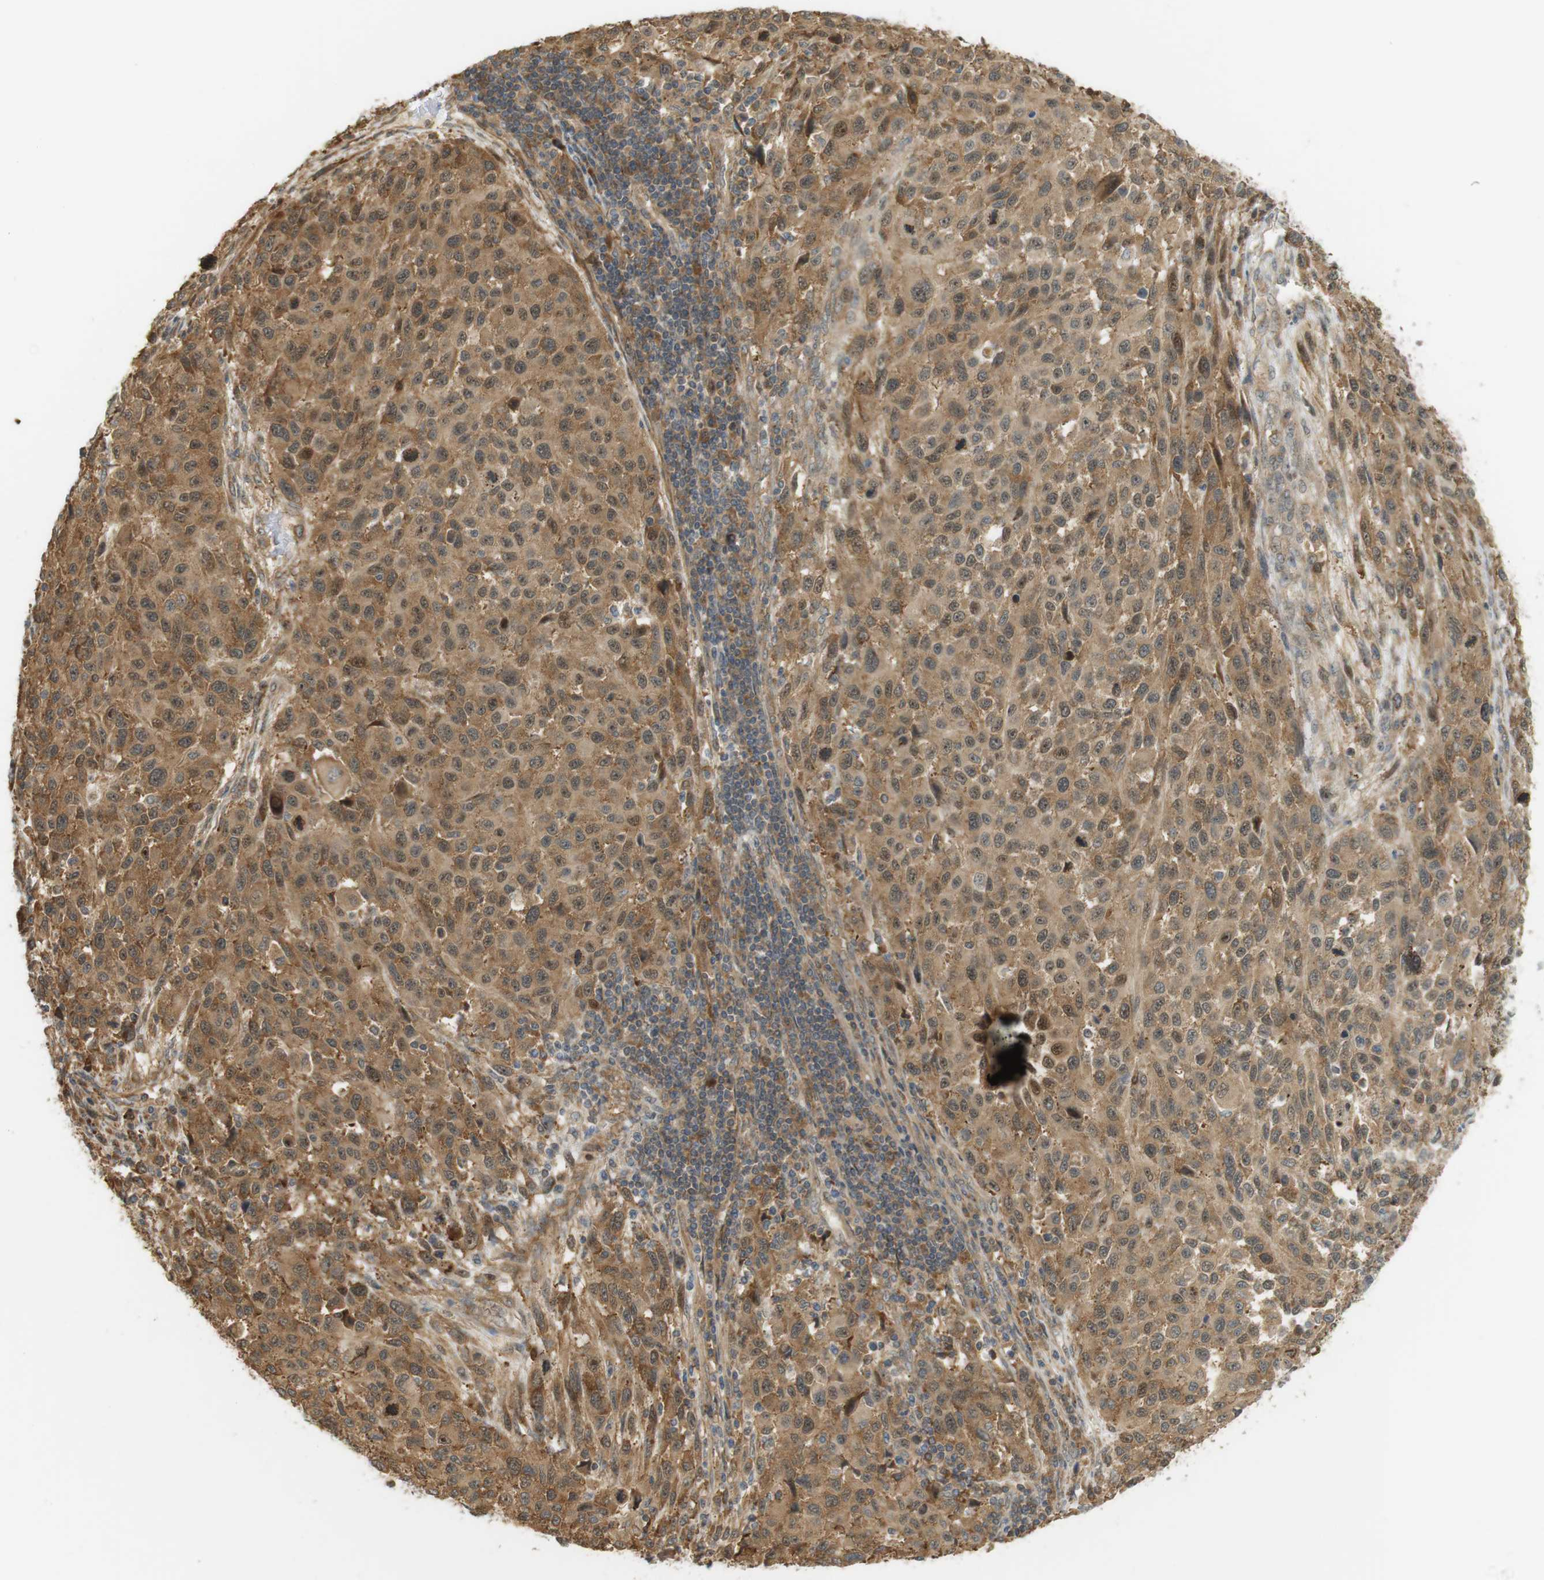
{"staining": {"intensity": "moderate", "quantity": ">75%", "location": "cytoplasmic/membranous,nuclear"}, "tissue": "melanoma", "cell_type": "Tumor cells", "image_type": "cancer", "snomed": [{"axis": "morphology", "description": "Malignant melanoma, Metastatic site"}, {"axis": "topography", "description": "Lymph node"}], "caption": "Immunohistochemistry (IHC) of human melanoma displays medium levels of moderate cytoplasmic/membranous and nuclear staining in about >75% of tumor cells.", "gene": "PA2G4", "patient": {"sex": "male", "age": 61}}